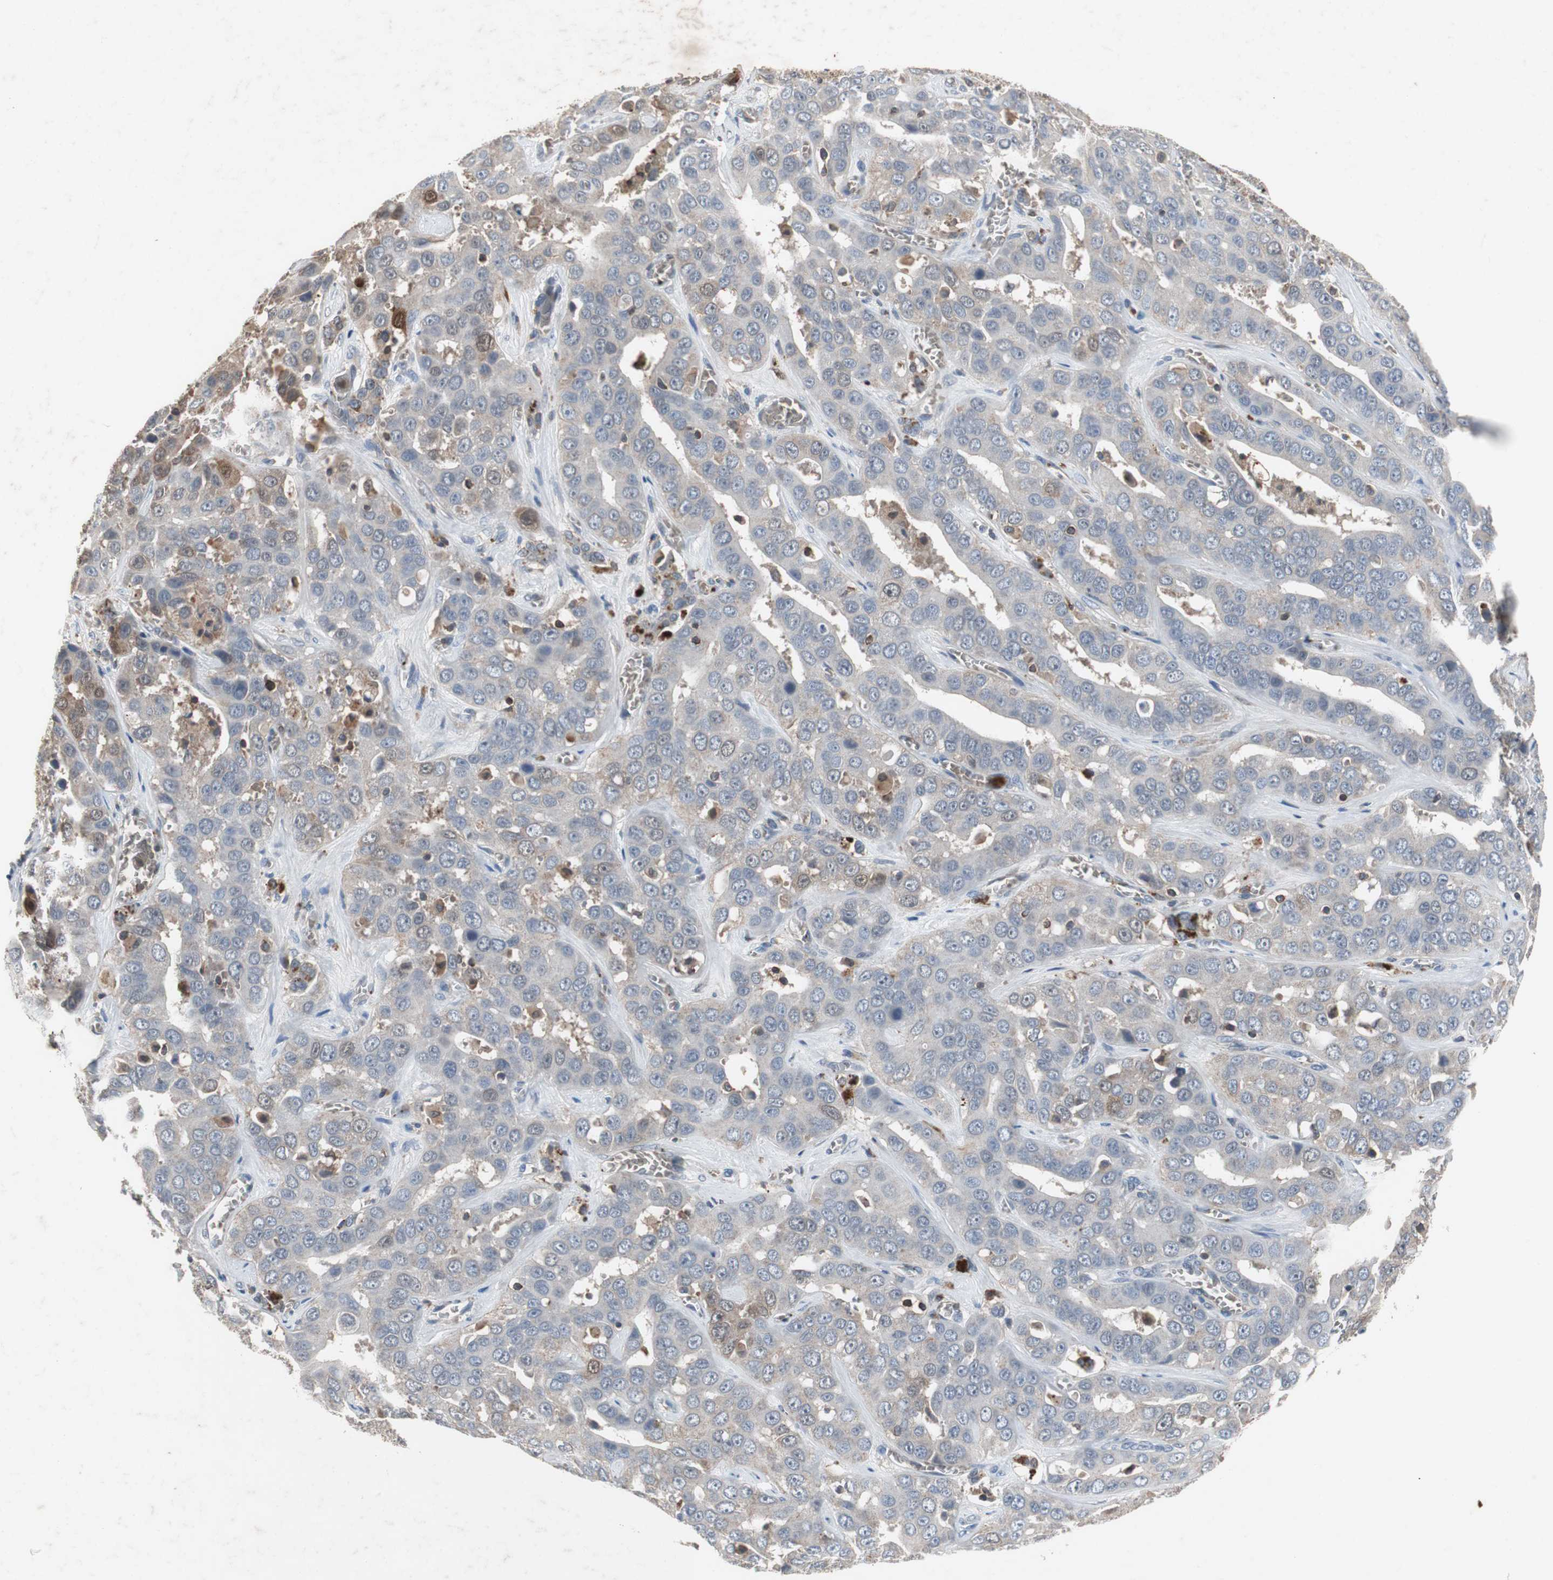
{"staining": {"intensity": "weak", "quantity": "<25%", "location": "cytoplasmic/membranous"}, "tissue": "liver cancer", "cell_type": "Tumor cells", "image_type": "cancer", "snomed": [{"axis": "morphology", "description": "Cholangiocarcinoma"}, {"axis": "topography", "description": "Liver"}], "caption": "Cholangiocarcinoma (liver) stained for a protein using IHC shows no staining tumor cells.", "gene": "CALB2", "patient": {"sex": "female", "age": 52}}